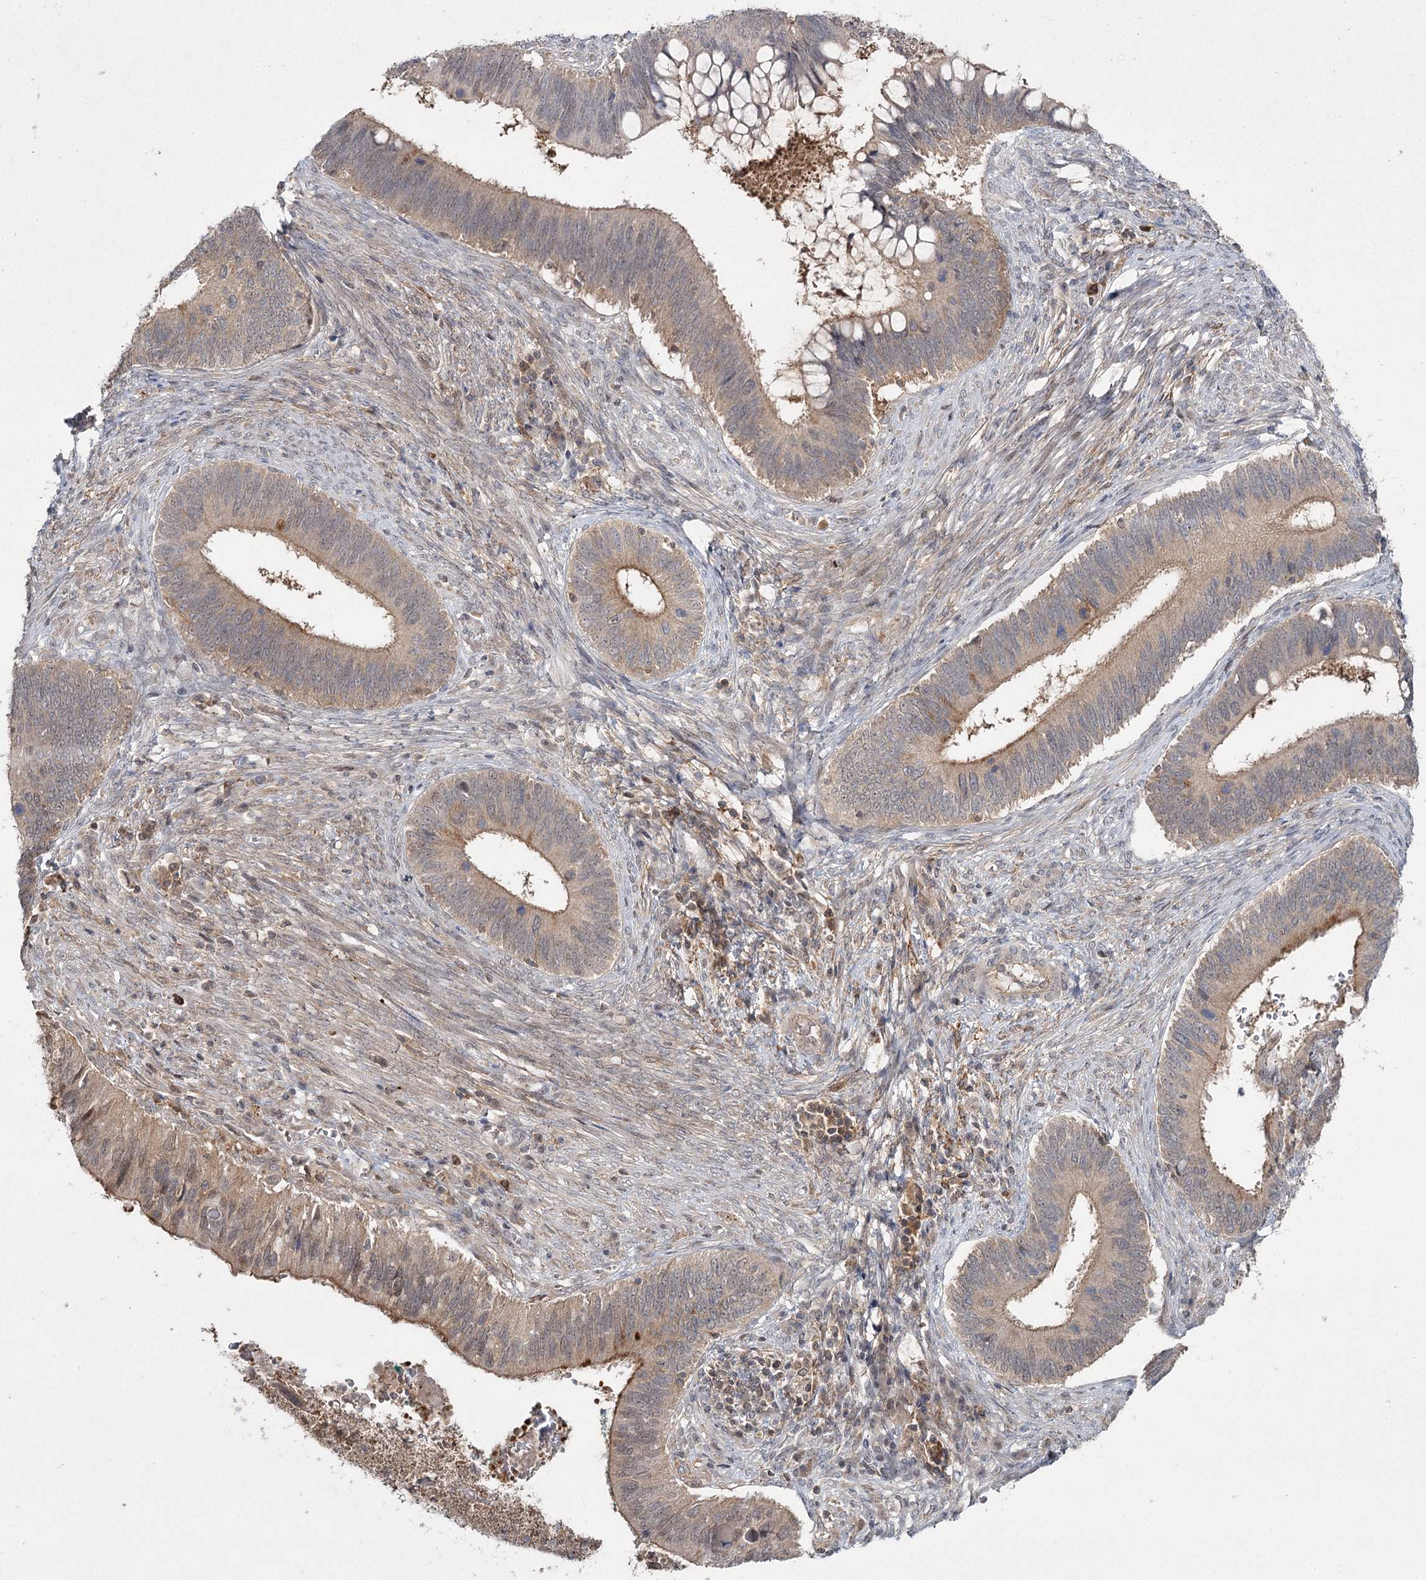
{"staining": {"intensity": "moderate", "quantity": "25%-75%", "location": "cytoplasmic/membranous"}, "tissue": "cervical cancer", "cell_type": "Tumor cells", "image_type": "cancer", "snomed": [{"axis": "morphology", "description": "Adenocarcinoma, NOS"}, {"axis": "topography", "description": "Cervix"}], "caption": "An immunohistochemistry histopathology image of neoplastic tissue is shown. Protein staining in brown shows moderate cytoplasmic/membranous positivity in cervical cancer (adenocarcinoma) within tumor cells.", "gene": "WDR44", "patient": {"sex": "female", "age": 42}}